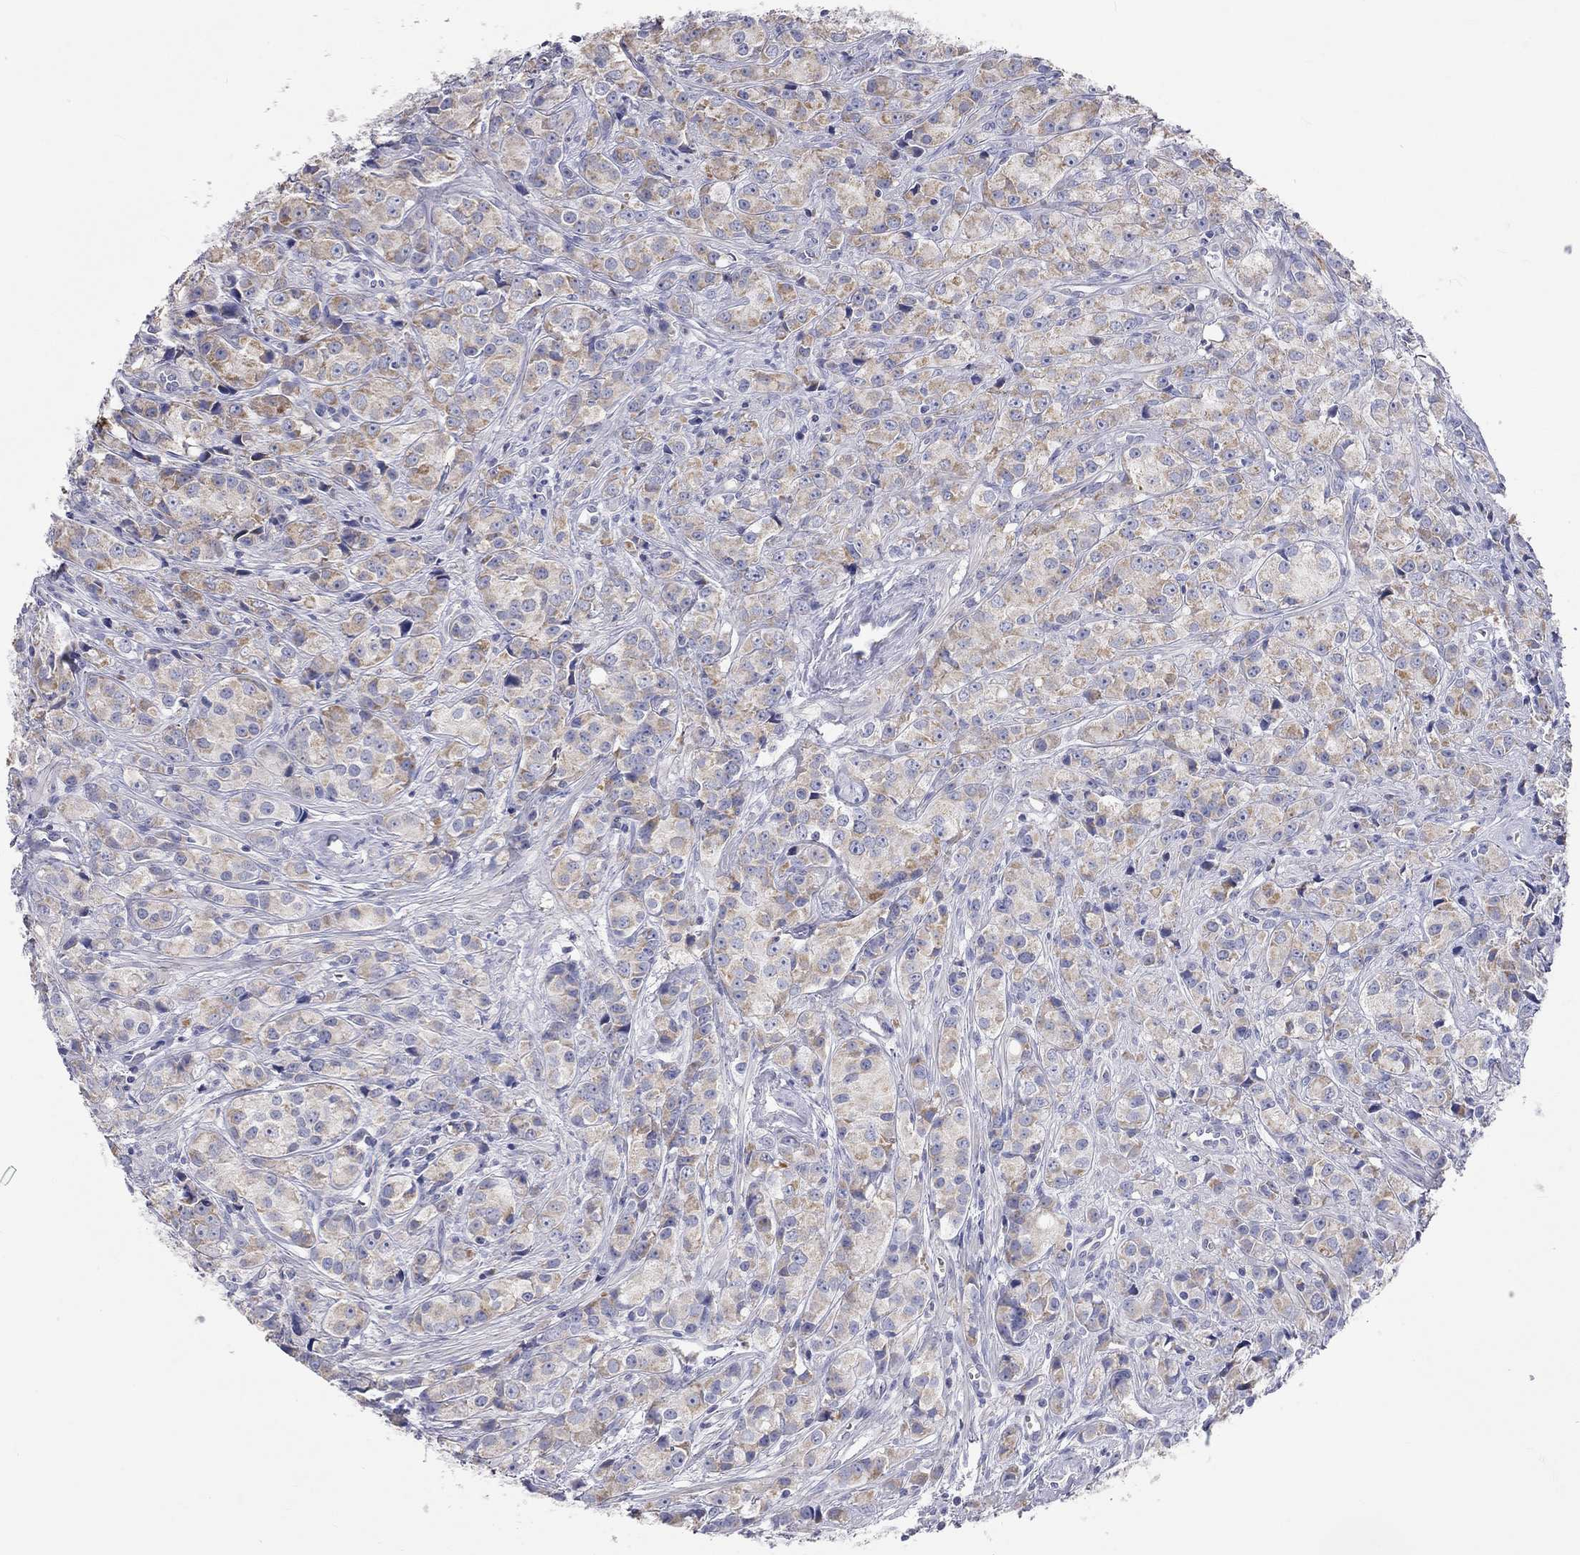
{"staining": {"intensity": "weak", "quantity": "25%-75%", "location": "cytoplasmic/membranous"}, "tissue": "prostate cancer", "cell_type": "Tumor cells", "image_type": "cancer", "snomed": [{"axis": "morphology", "description": "Adenocarcinoma, Medium grade"}, {"axis": "topography", "description": "Prostate"}], "caption": "Immunohistochemistry histopathology image of neoplastic tissue: human prostate cancer (adenocarcinoma (medium-grade)) stained using immunohistochemistry displays low levels of weak protein expression localized specifically in the cytoplasmic/membranous of tumor cells, appearing as a cytoplasmic/membranous brown color.", "gene": "RCAN1", "patient": {"sex": "male", "age": 74}}